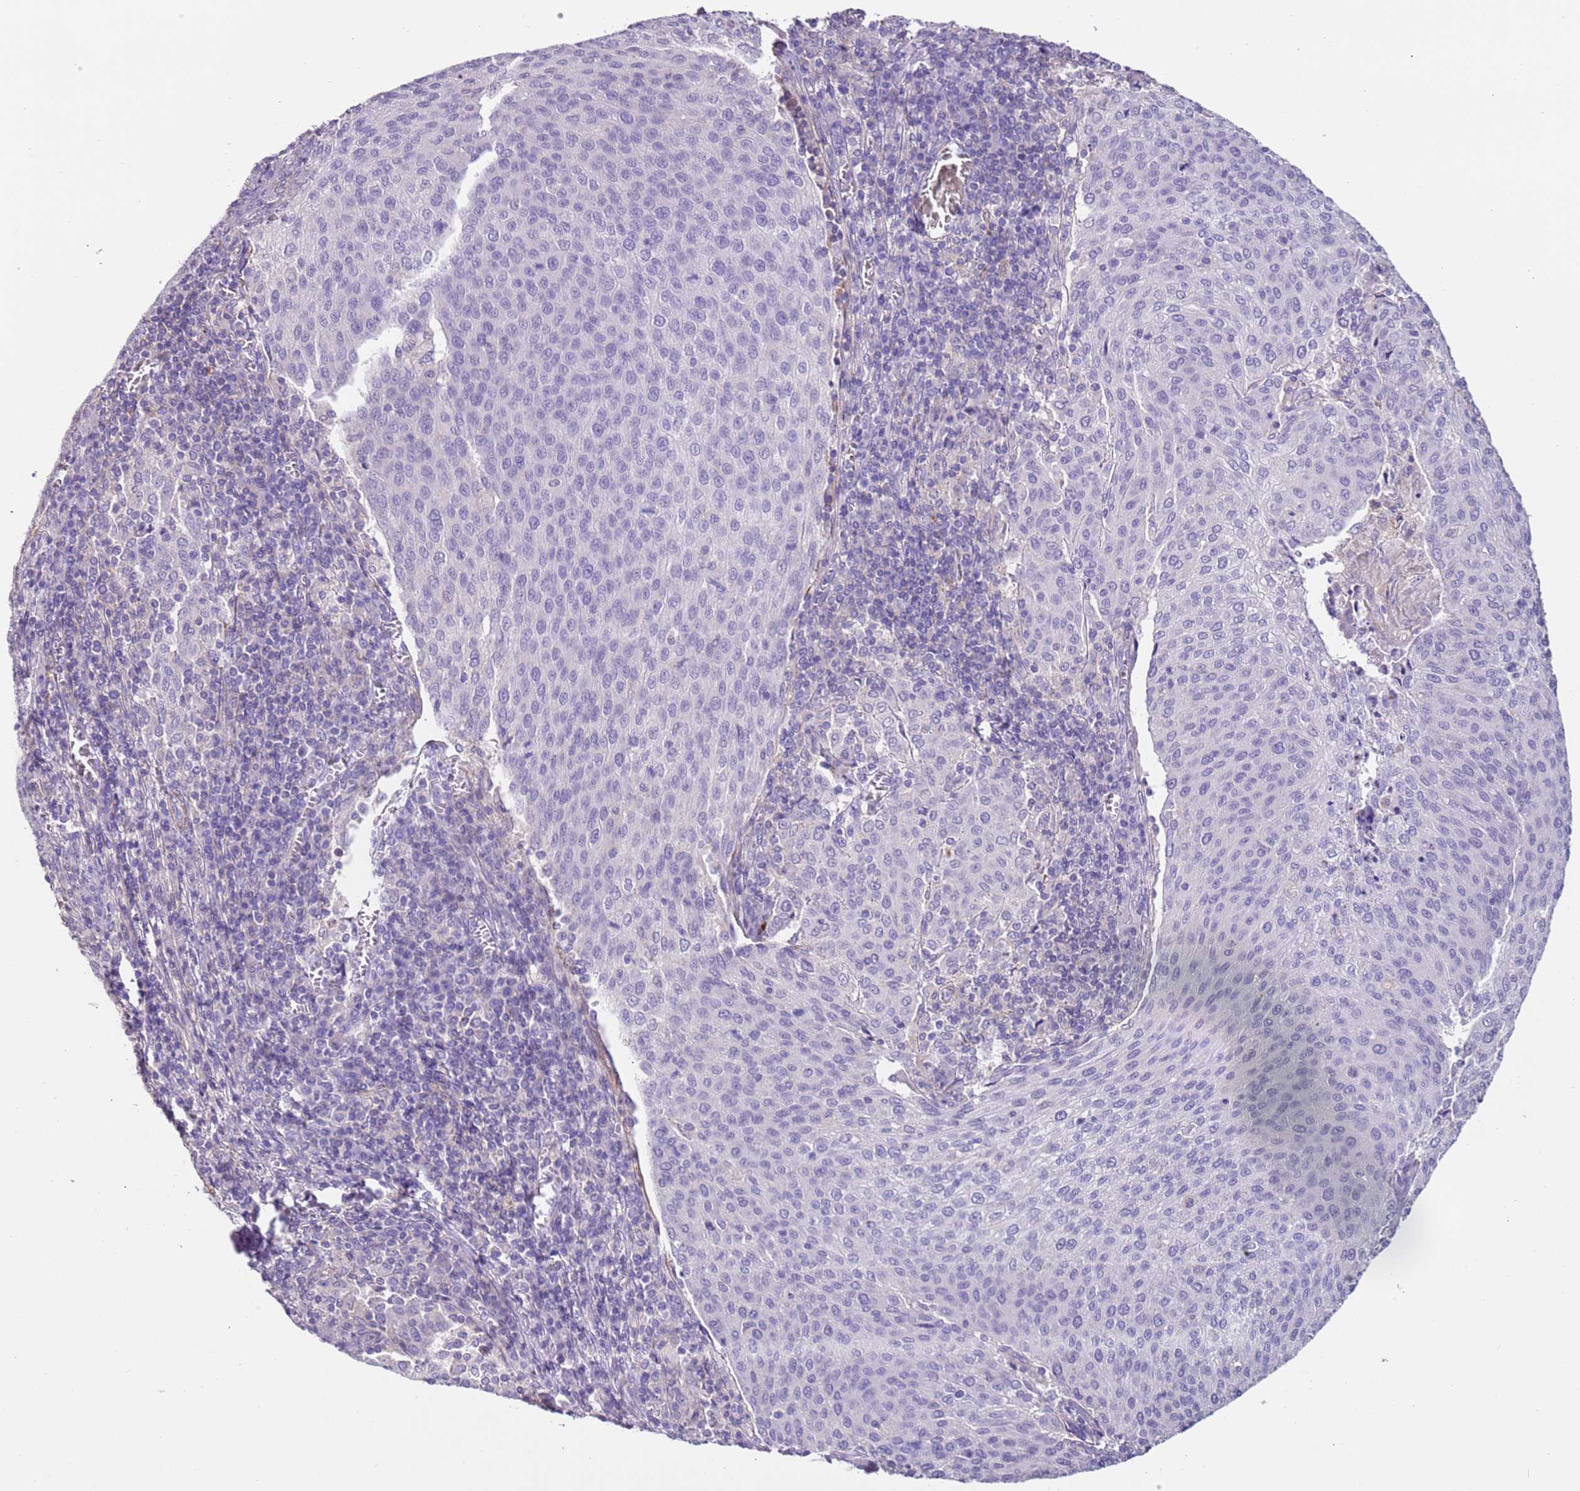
{"staining": {"intensity": "negative", "quantity": "none", "location": "none"}, "tissue": "cervical cancer", "cell_type": "Tumor cells", "image_type": "cancer", "snomed": [{"axis": "morphology", "description": "Squamous cell carcinoma, NOS"}, {"axis": "topography", "description": "Cervix"}], "caption": "High magnification brightfield microscopy of cervical cancer (squamous cell carcinoma) stained with DAB (3,3'-diaminobenzidine) (brown) and counterstained with hematoxylin (blue): tumor cells show no significant staining.", "gene": "PCGF2", "patient": {"sex": "female", "age": 46}}